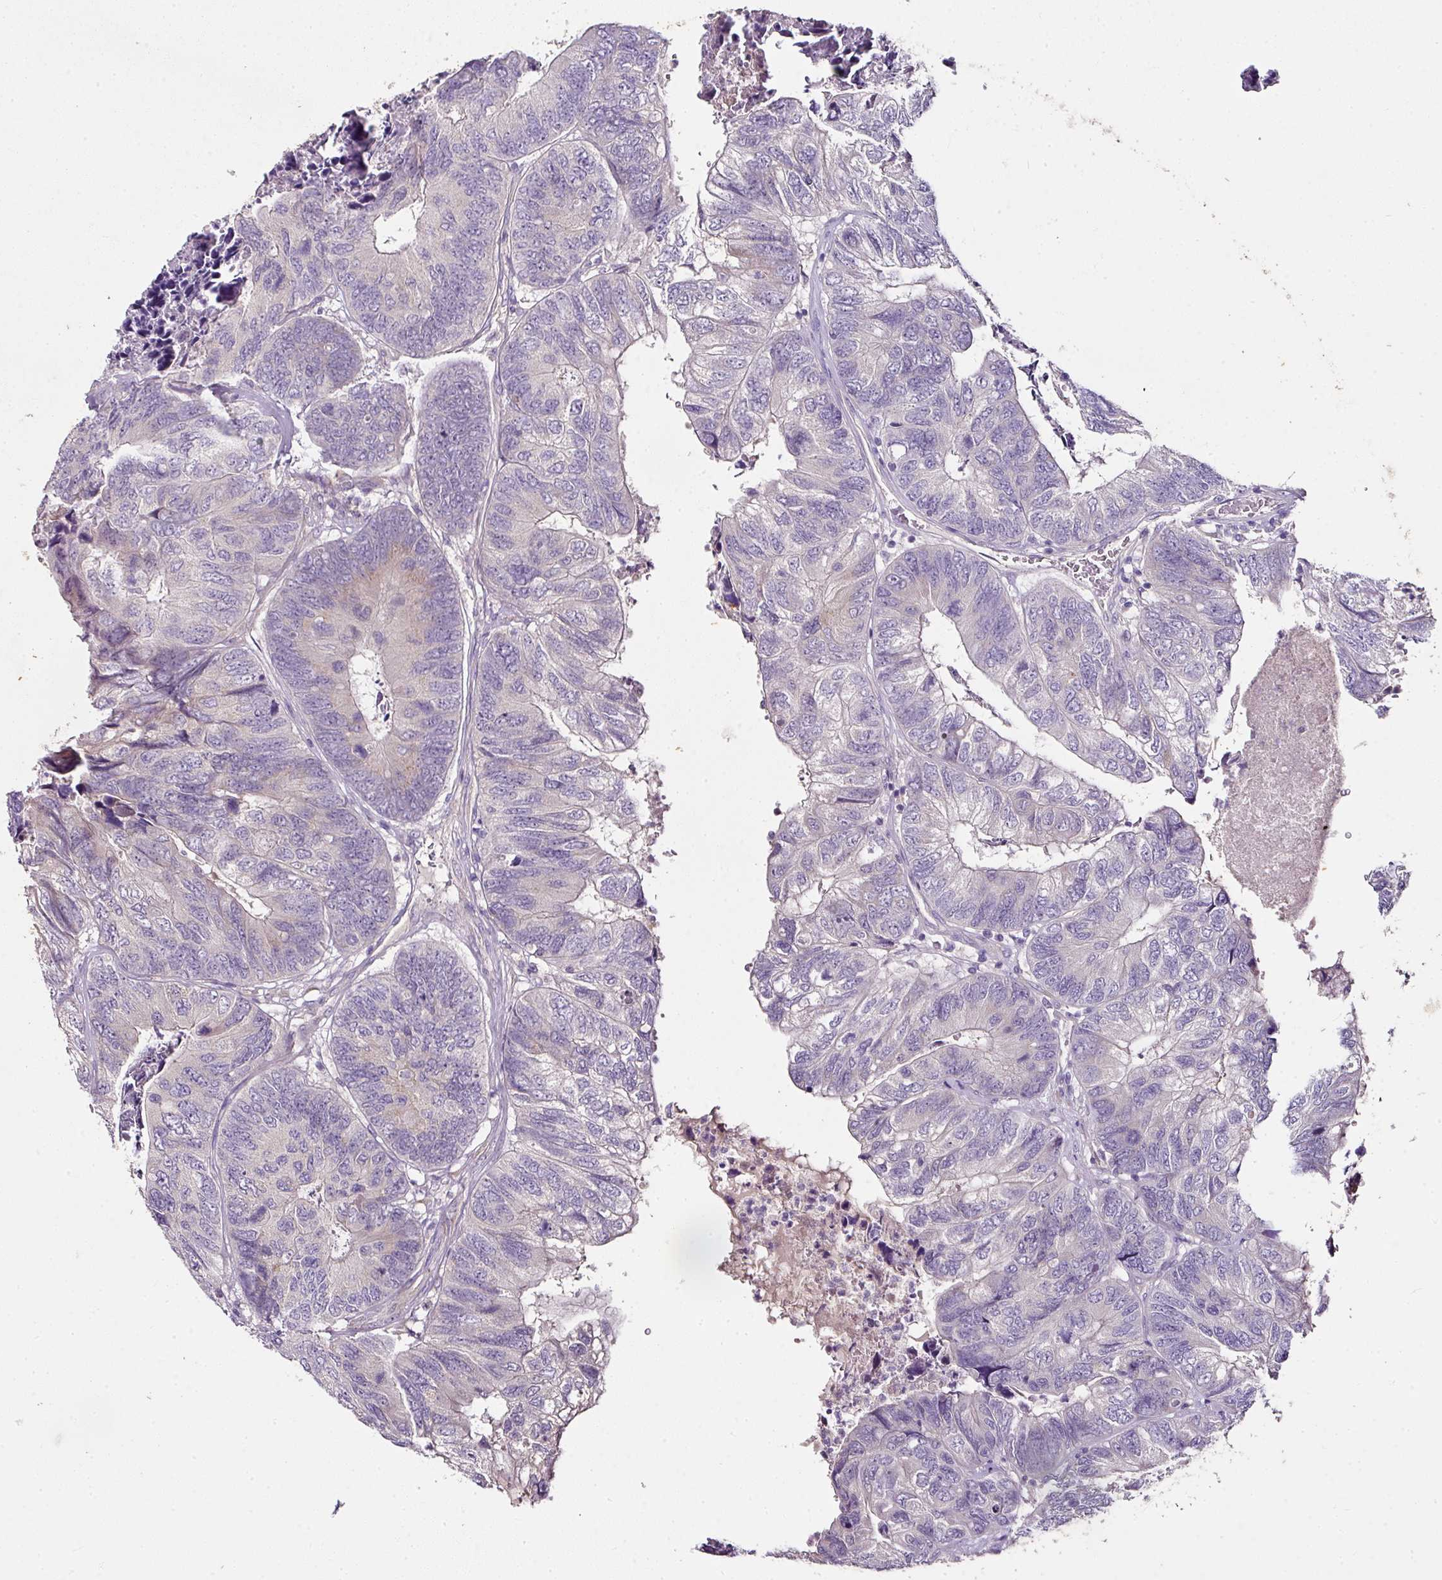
{"staining": {"intensity": "negative", "quantity": "none", "location": "none"}, "tissue": "colorectal cancer", "cell_type": "Tumor cells", "image_type": "cancer", "snomed": [{"axis": "morphology", "description": "Adenocarcinoma, NOS"}, {"axis": "topography", "description": "Colon"}], "caption": "Human colorectal adenocarcinoma stained for a protein using immunohistochemistry reveals no positivity in tumor cells.", "gene": "SKIC2", "patient": {"sex": "female", "age": 67}}